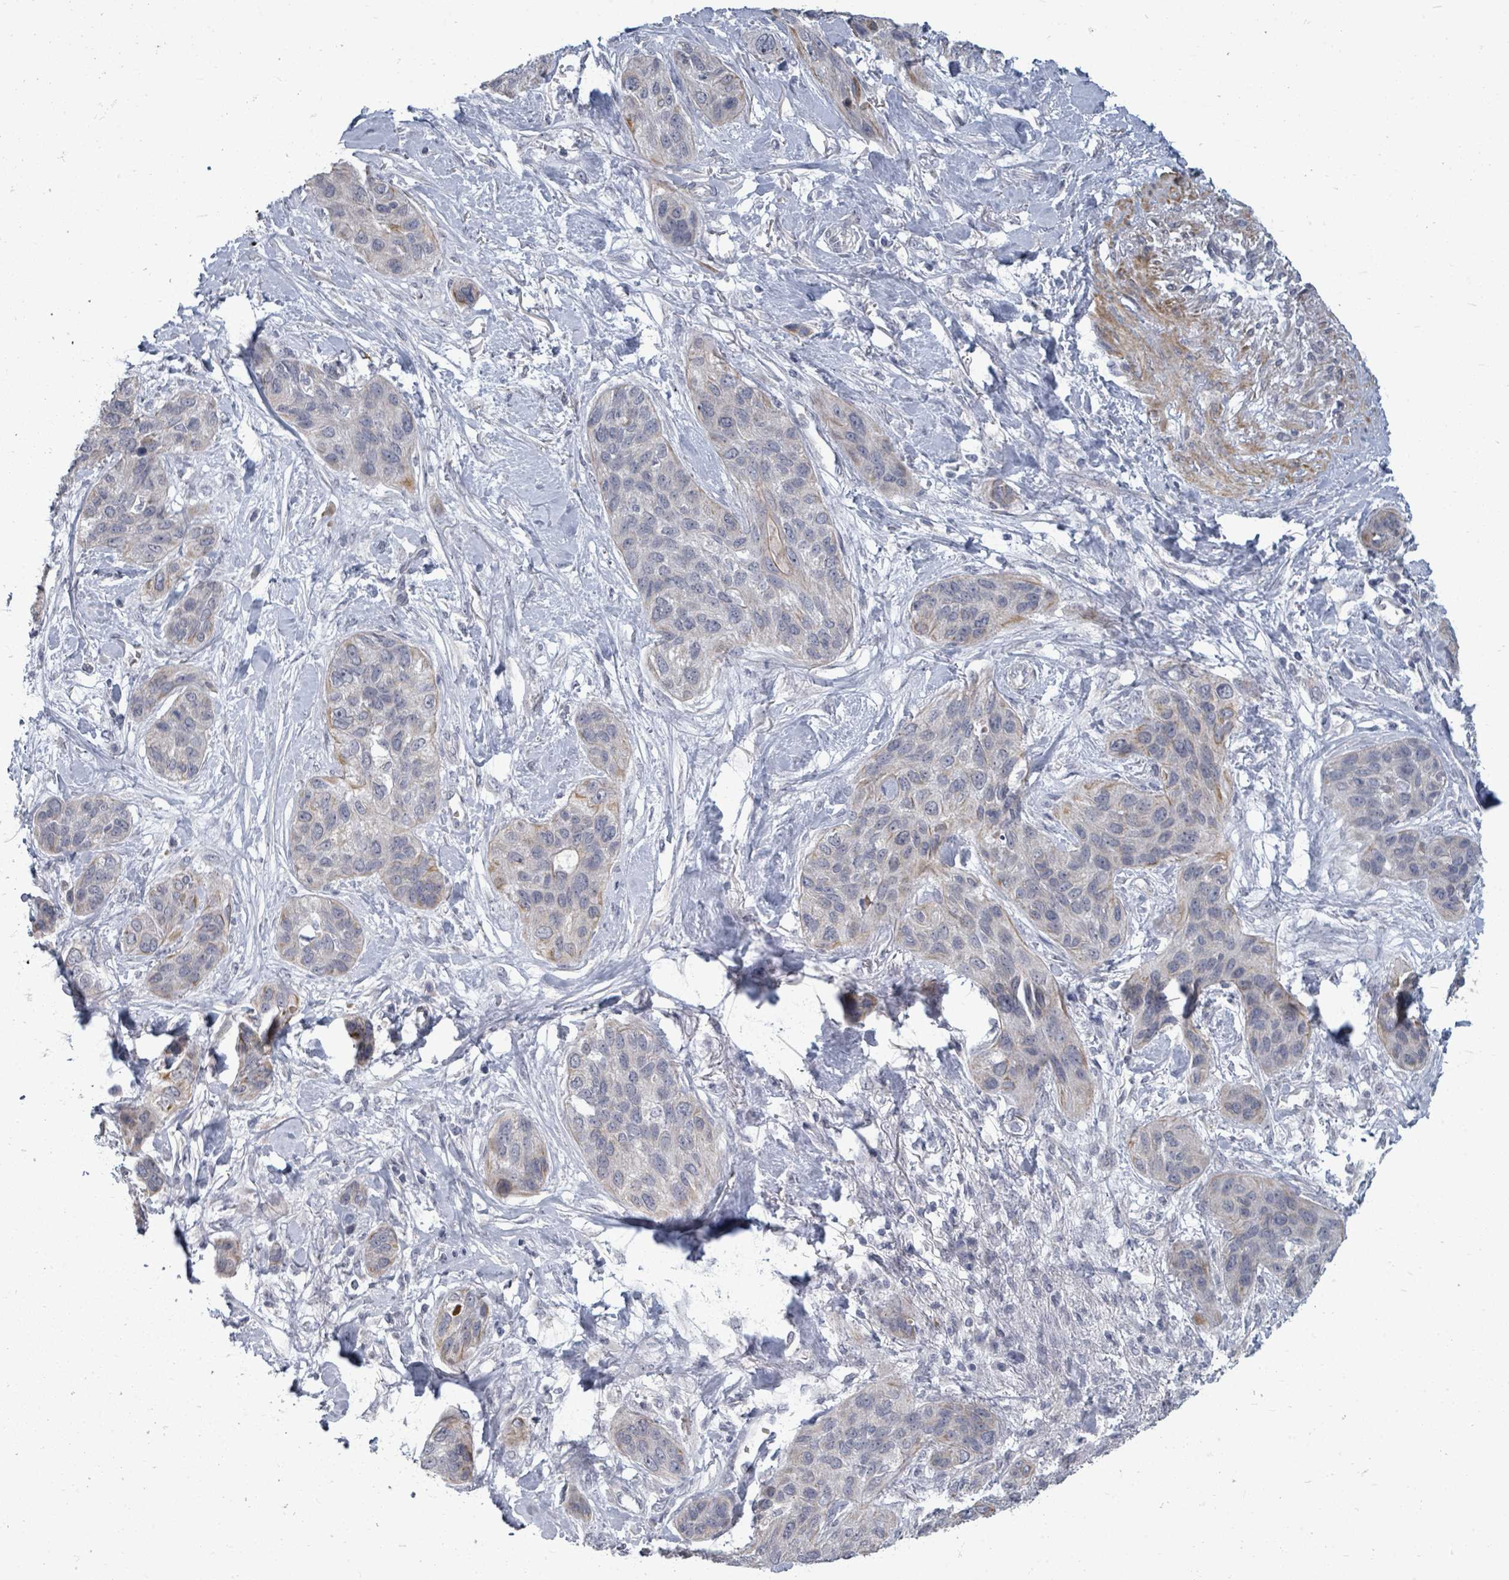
{"staining": {"intensity": "moderate", "quantity": "<25%", "location": "cytoplasmic/membranous"}, "tissue": "lung cancer", "cell_type": "Tumor cells", "image_type": "cancer", "snomed": [{"axis": "morphology", "description": "Squamous cell carcinoma, NOS"}, {"axis": "topography", "description": "Lung"}], "caption": "Immunohistochemical staining of lung cancer (squamous cell carcinoma) reveals low levels of moderate cytoplasmic/membranous protein expression in about <25% of tumor cells.", "gene": "PTPN20", "patient": {"sex": "female", "age": 70}}